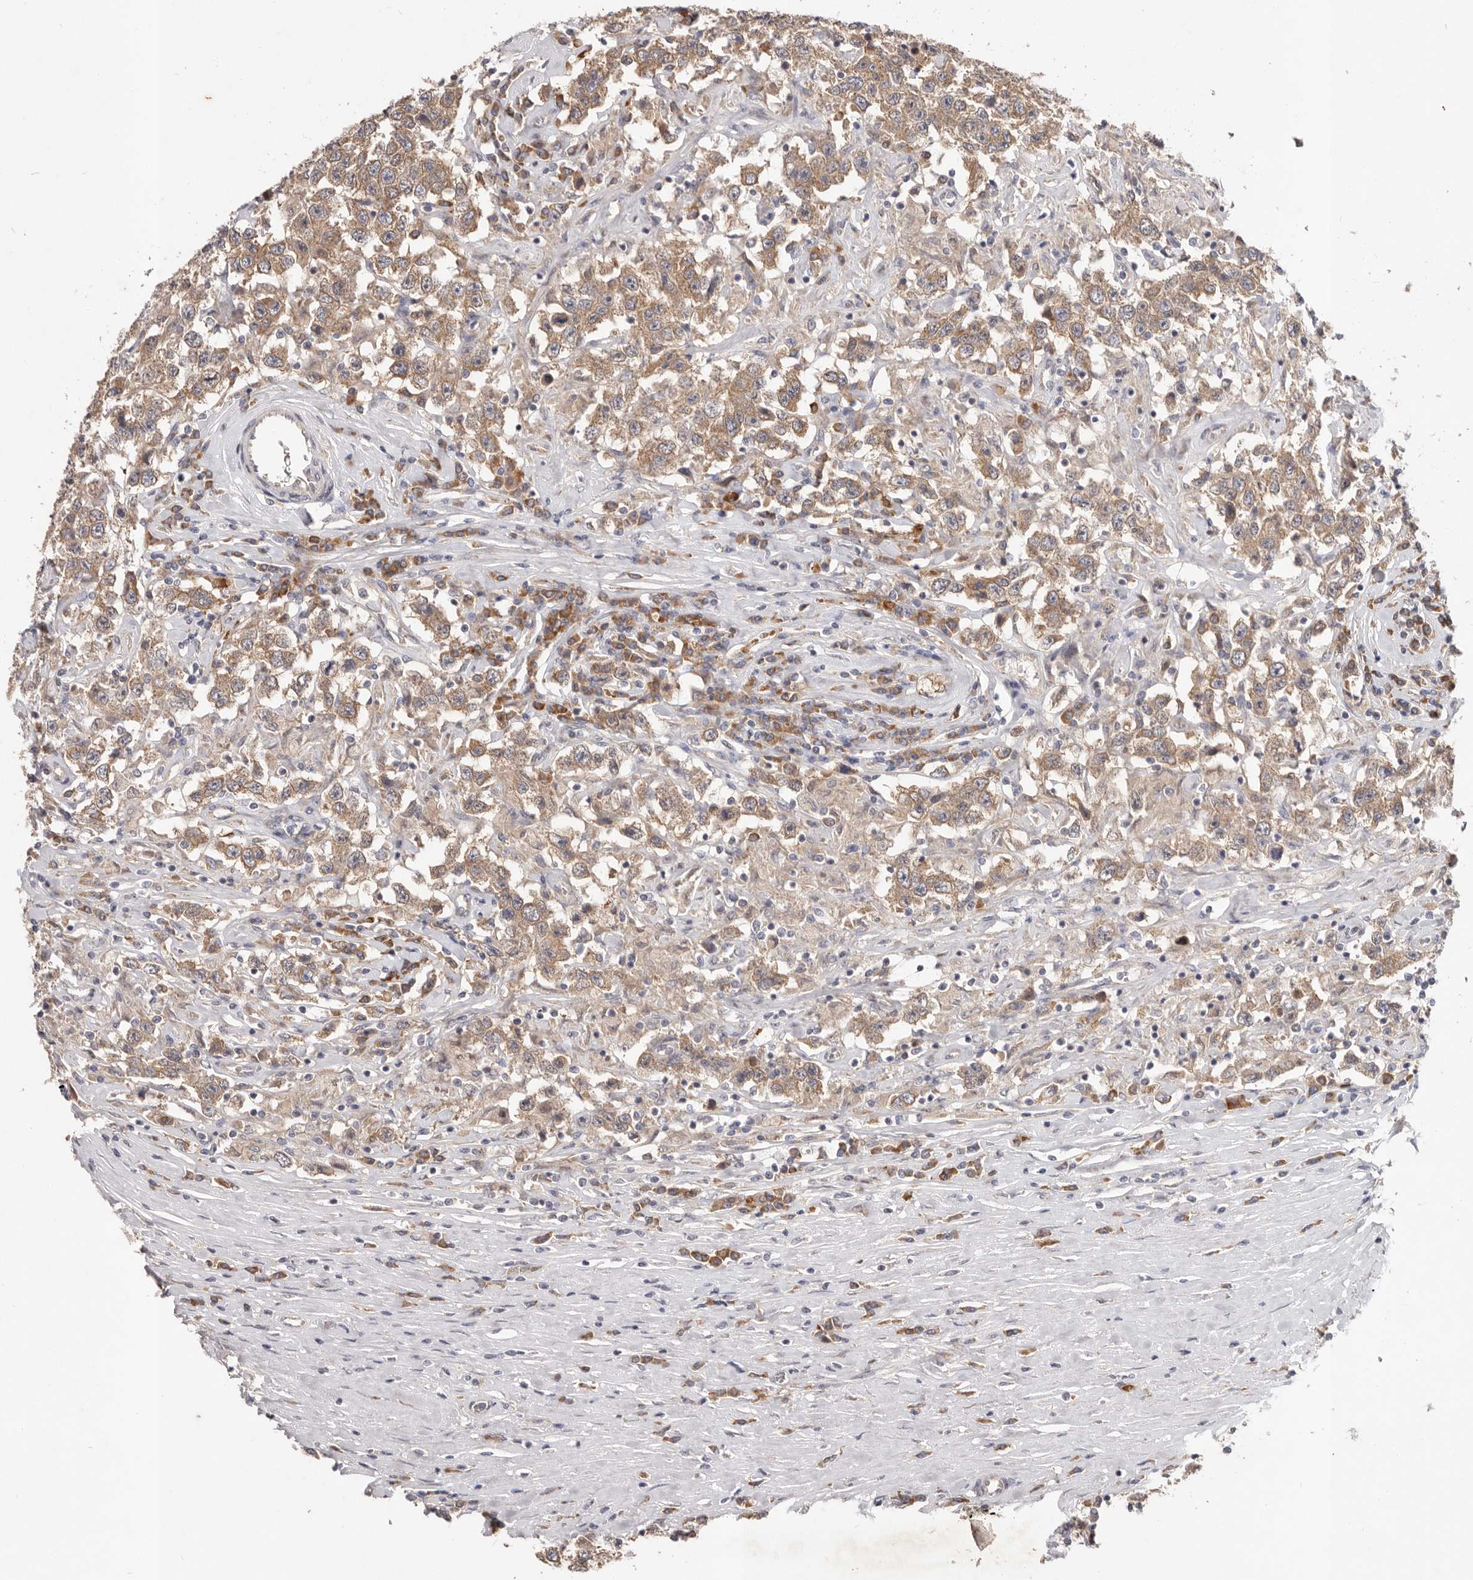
{"staining": {"intensity": "moderate", "quantity": ">75%", "location": "cytoplasmic/membranous"}, "tissue": "testis cancer", "cell_type": "Tumor cells", "image_type": "cancer", "snomed": [{"axis": "morphology", "description": "Seminoma, NOS"}, {"axis": "topography", "description": "Testis"}], "caption": "The photomicrograph displays staining of seminoma (testis), revealing moderate cytoplasmic/membranous protein expression (brown color) within tumor cells.", "gene": "WDR77", "patient": {"sex": "male", "age": 41}}